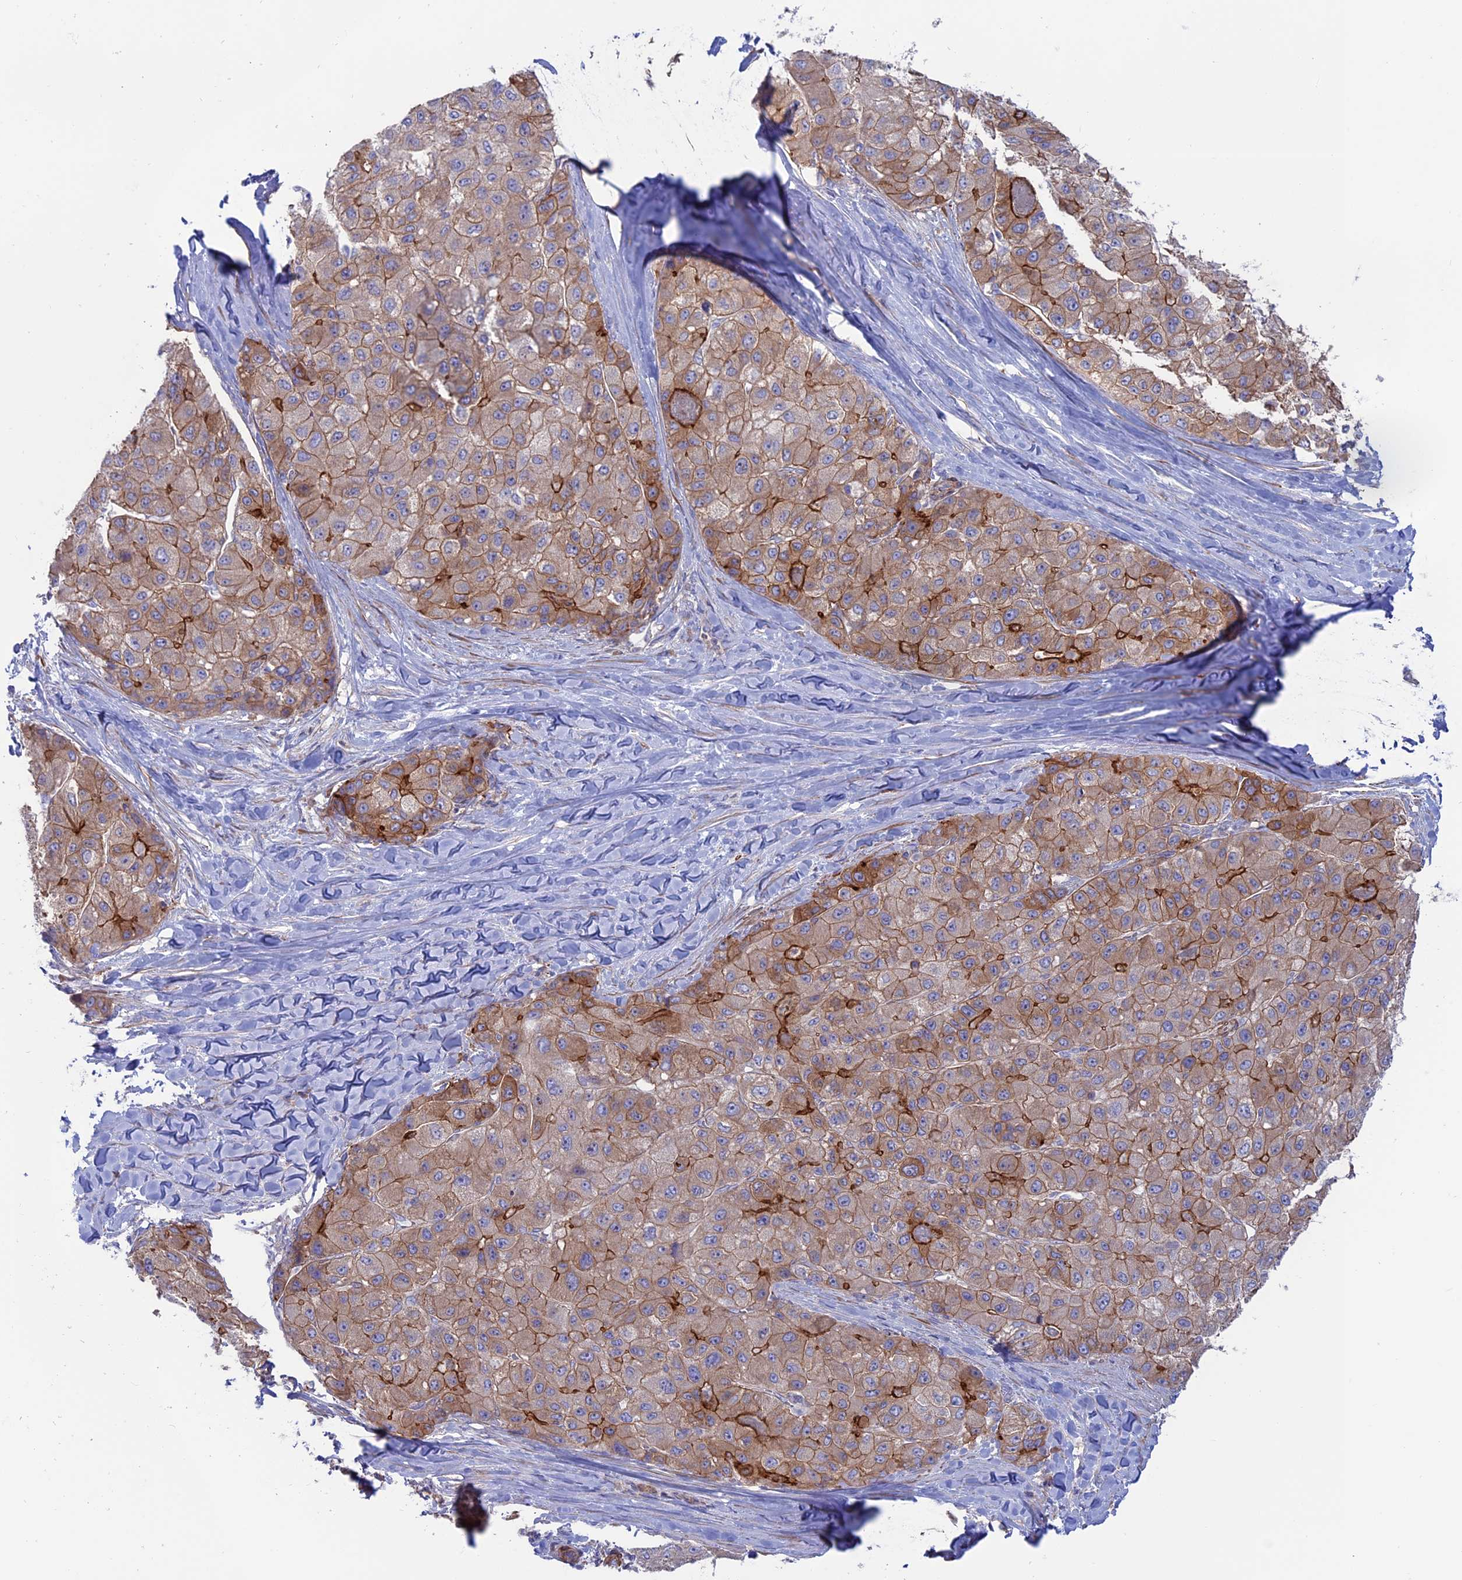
{"staining": {"intensity": "moderate", "quantity": ">75%", "location": "cytoplasmic/membranous"}, "tissue": "liver cancer", "cell_type": "Tumor cells", "image_type": "cancer", "snomed": [{"axis": "morphology", "description": "Carcinoma, Hepatocellular, NOS"}, {"axis": "topography", "description": "Liver"}], "caption": "Hepatocellular carcinoma (liver) was stained to show a protein in brown. There is medium levels of moderate cytoplasmic/membranous positivity in about >75% of tumor cells.", "gene": "MYO5B", "patient": {"sex": "male", "age": 80}}